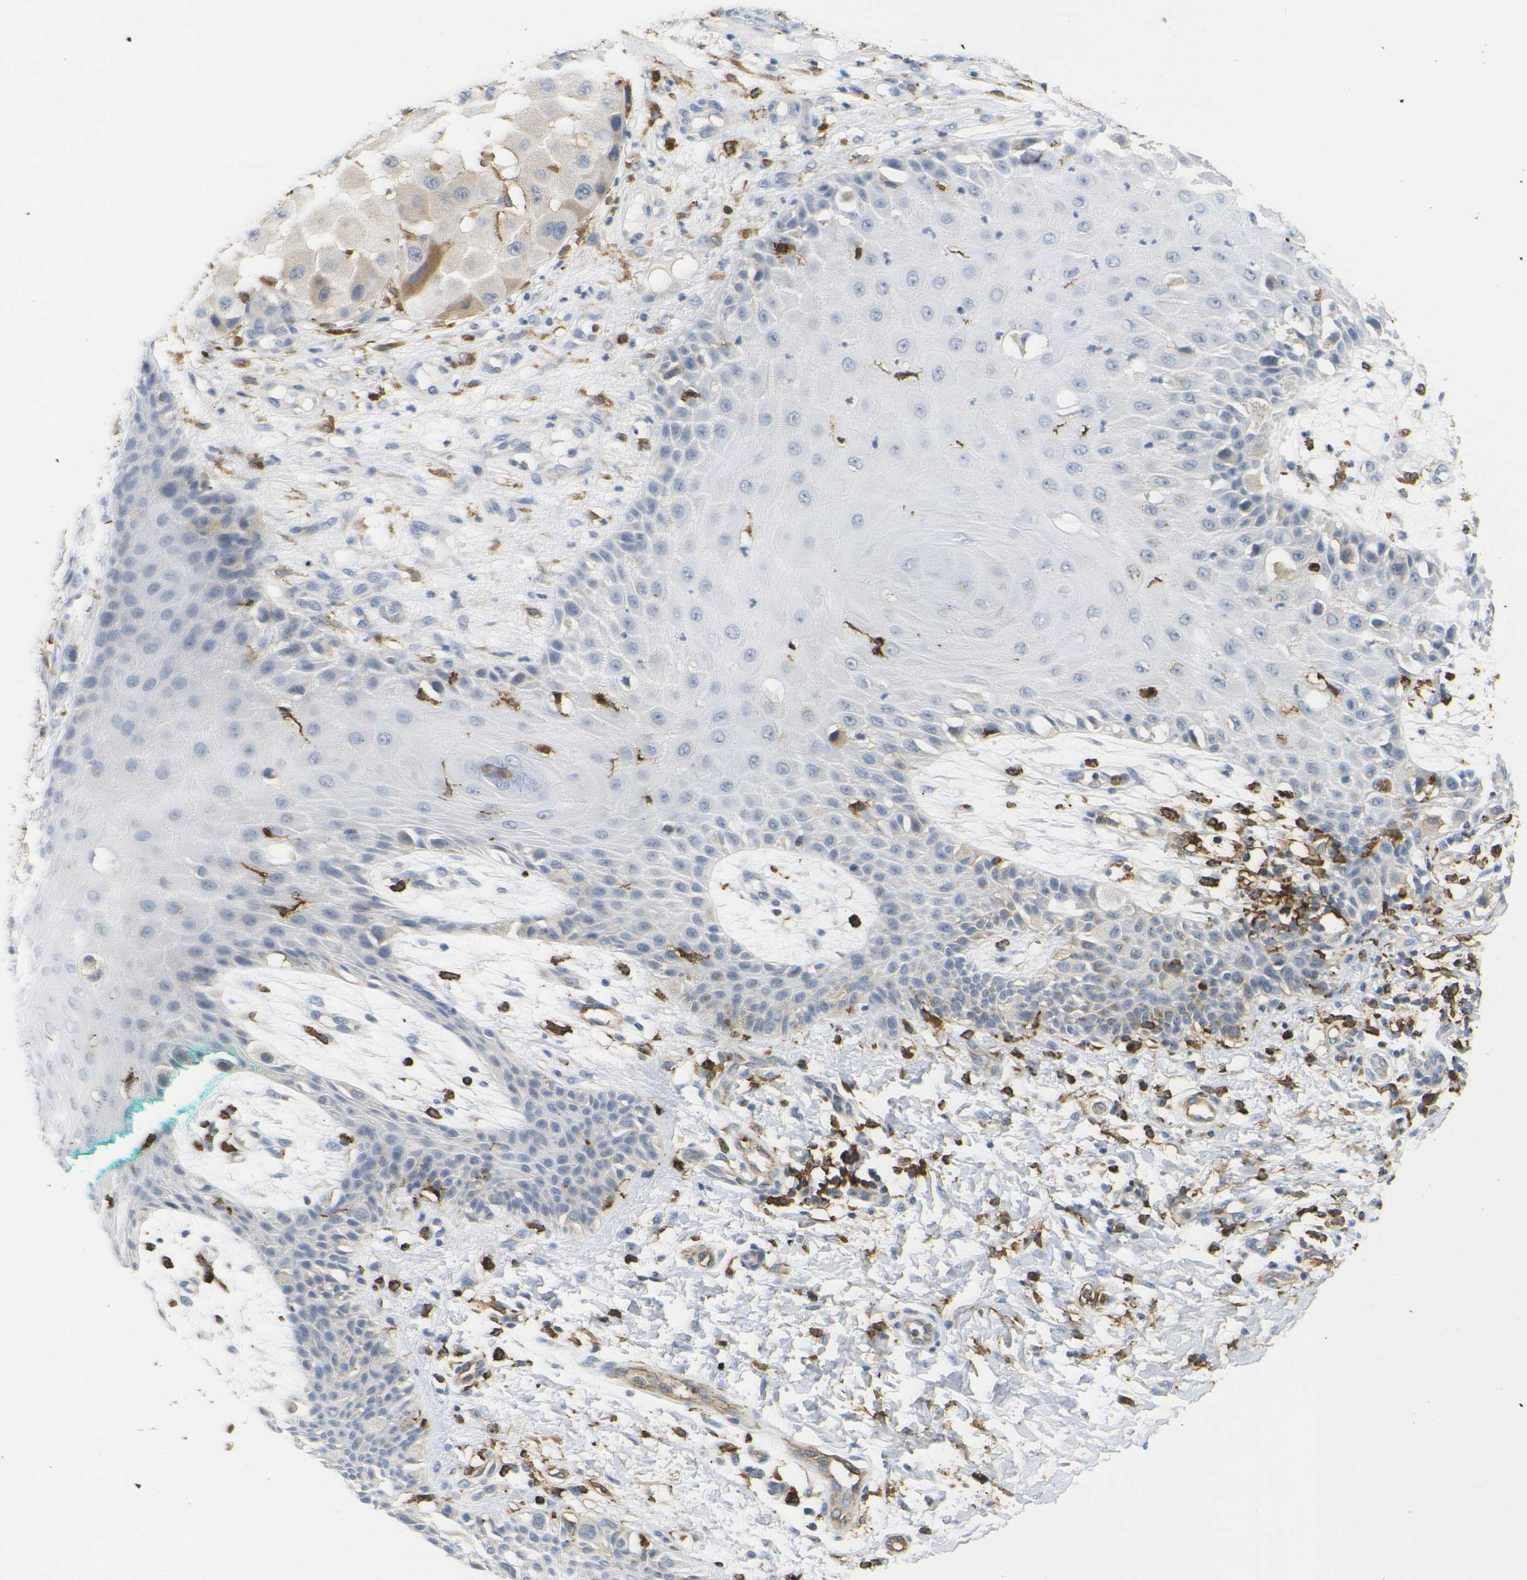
{"staining": {"intensity": "weak", "quantity": "25%-75%", "location": "cytoplasmic/membranous"}, "tissue": "melanoma", "cell_type": "Tumor cells", "image_type": "cancer", "snomed": [{"axis": "morphology", "description": "Malignant melanoma, NOS"}, {"axis": "topography", "description": "Skin"}], "caption": "An immunohistochemistry histopathology image of tumor tissue is shown. Protein staining in brown shows weak cytoplasmic/membranous positivity in melanoma within tumor cells. The staining was performed using DAB (3,3'-diaminobenzidine), with brown indicating positive protein expression. Nuclei are stained blue with hematoxylin.", "gene": "HLA-DQB1", "patient": {"sex": "female", "age": 81}}